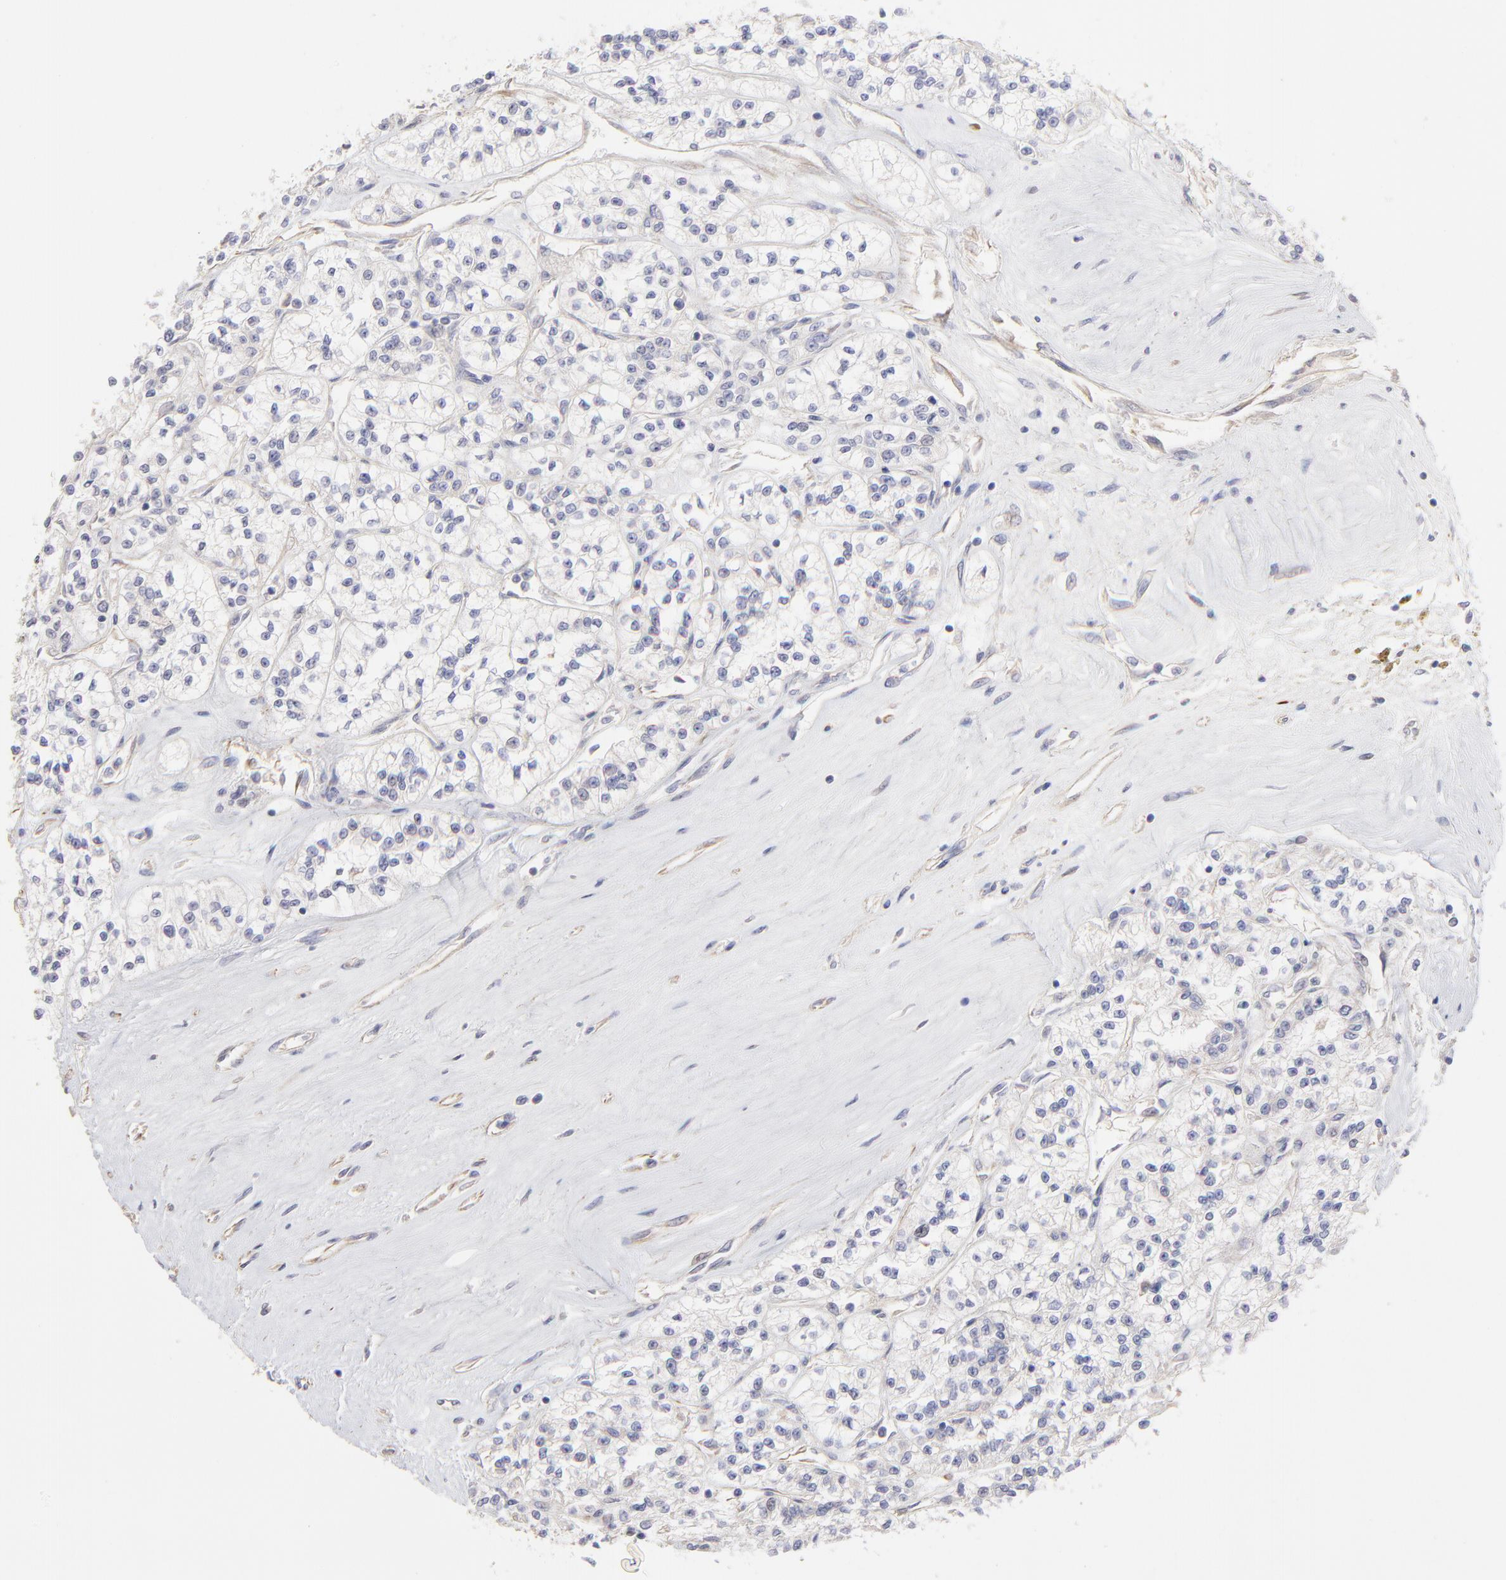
{"staining": {"intensity": "weak", "quantity": "25%-75%", "location": "cytoplasmic/membranous"}, "tissue": "renal cancer", "cell_type": "Tumor cells", "image_type": "cancer", "snomed": [{"axis": "morphology", "description": "Adenocarcinoma, NOS"}, {"axis": "topography", "description": "Kidney"}], "caption": "Weak cytoplasmic/membranous staining is appreciated in about 25%-75% of tumor cells in renal cancer (adenocarcinoma). (Brightfield microscopy of DAB IHC at high magnification).", "gene": "COX8C", "patient": {"sex": "female", "age": 76}}